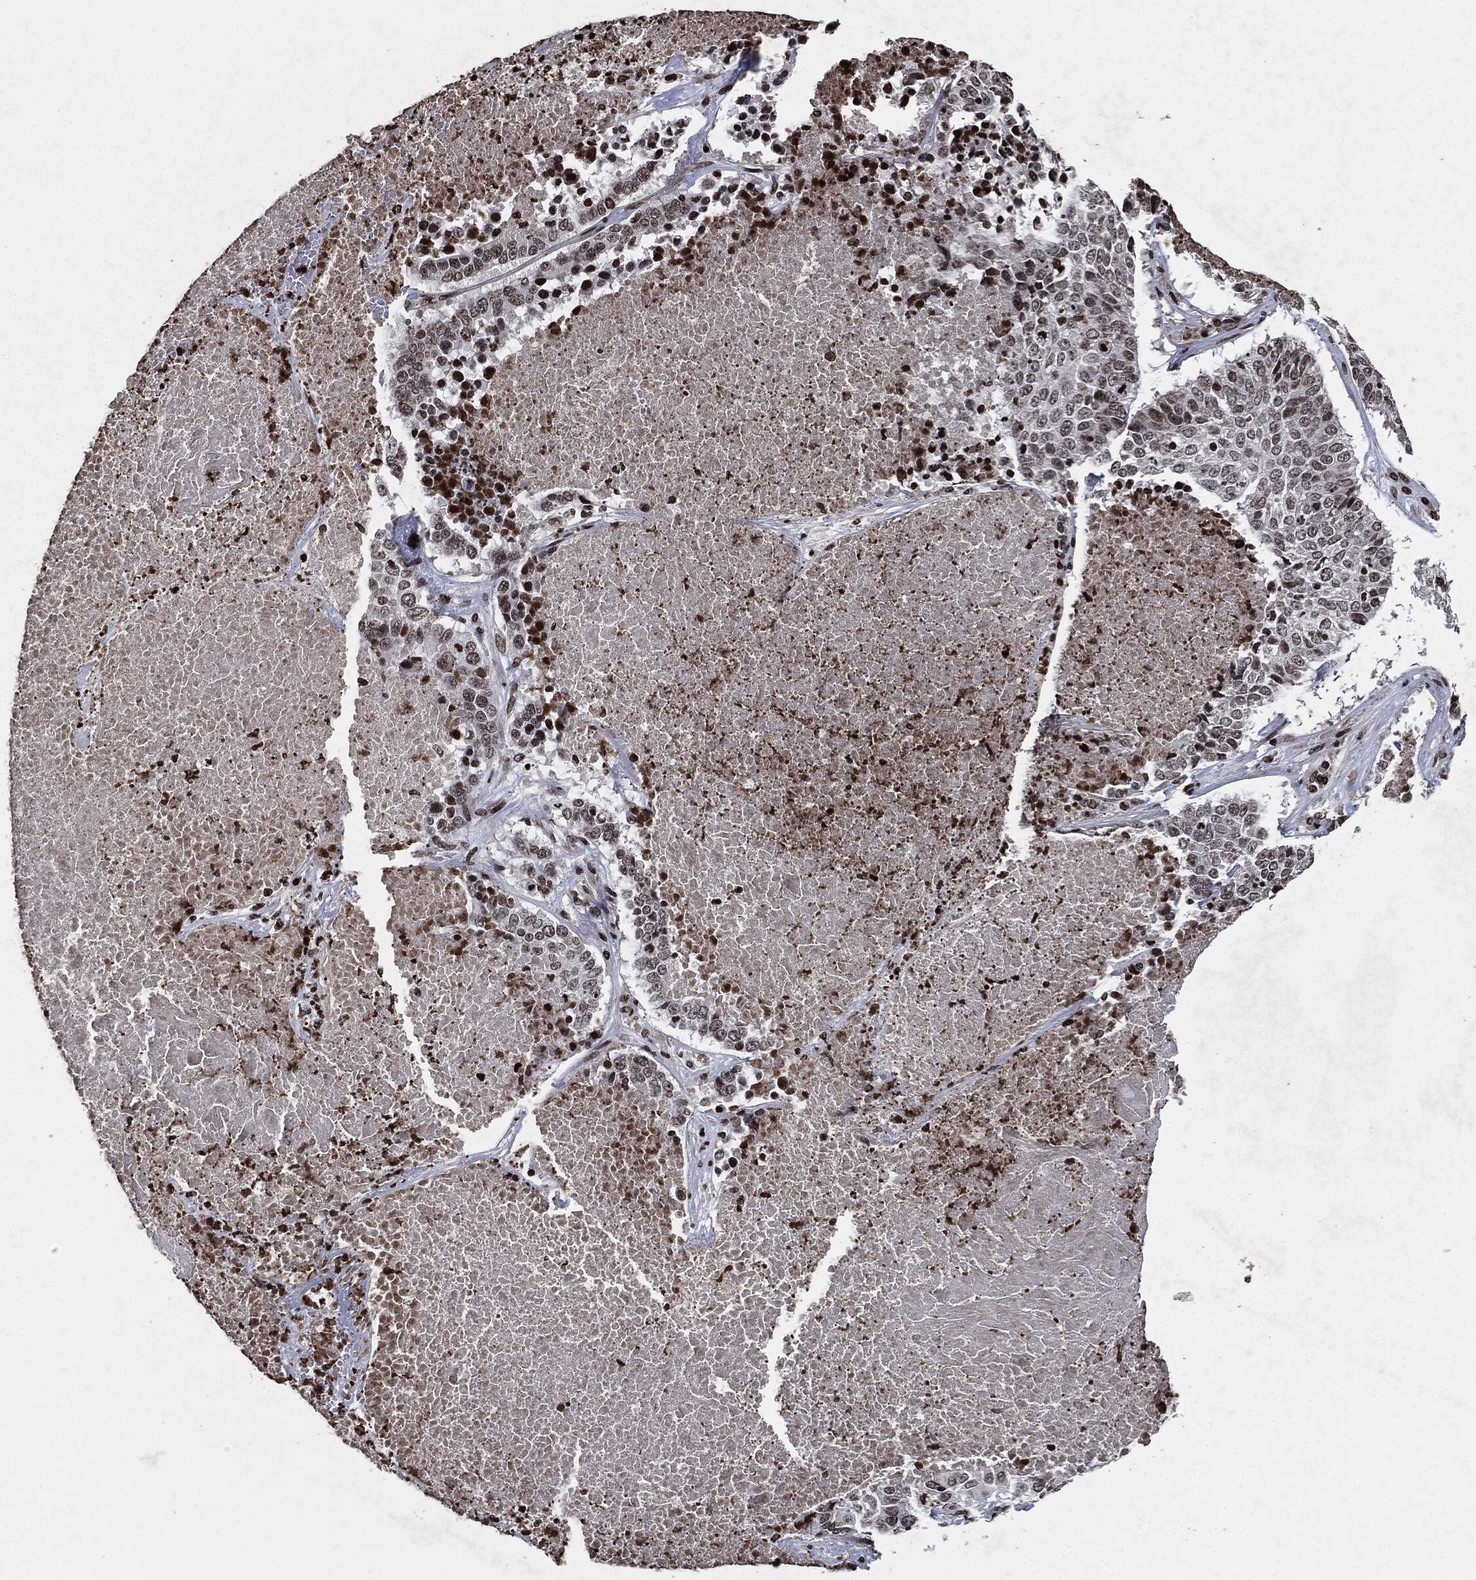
{"staining": {"intensity": "negative", "quantity": "none", "location": "none"}, "tissue": "lung cancer", "cell_type": "Tumor cells", "image_type": "cancer", "snomed": [{"axis": "morphology", "description": "Squamous cell carcinoma, NOS"}, {"axis": "topography", "description": "Lung"}], "caption": "Tumor cells show no significant protein staining in lung cancer (squamous cell carcinoma).", "gene": "JUN", "patient": {"sex": "male", "age": 64}}